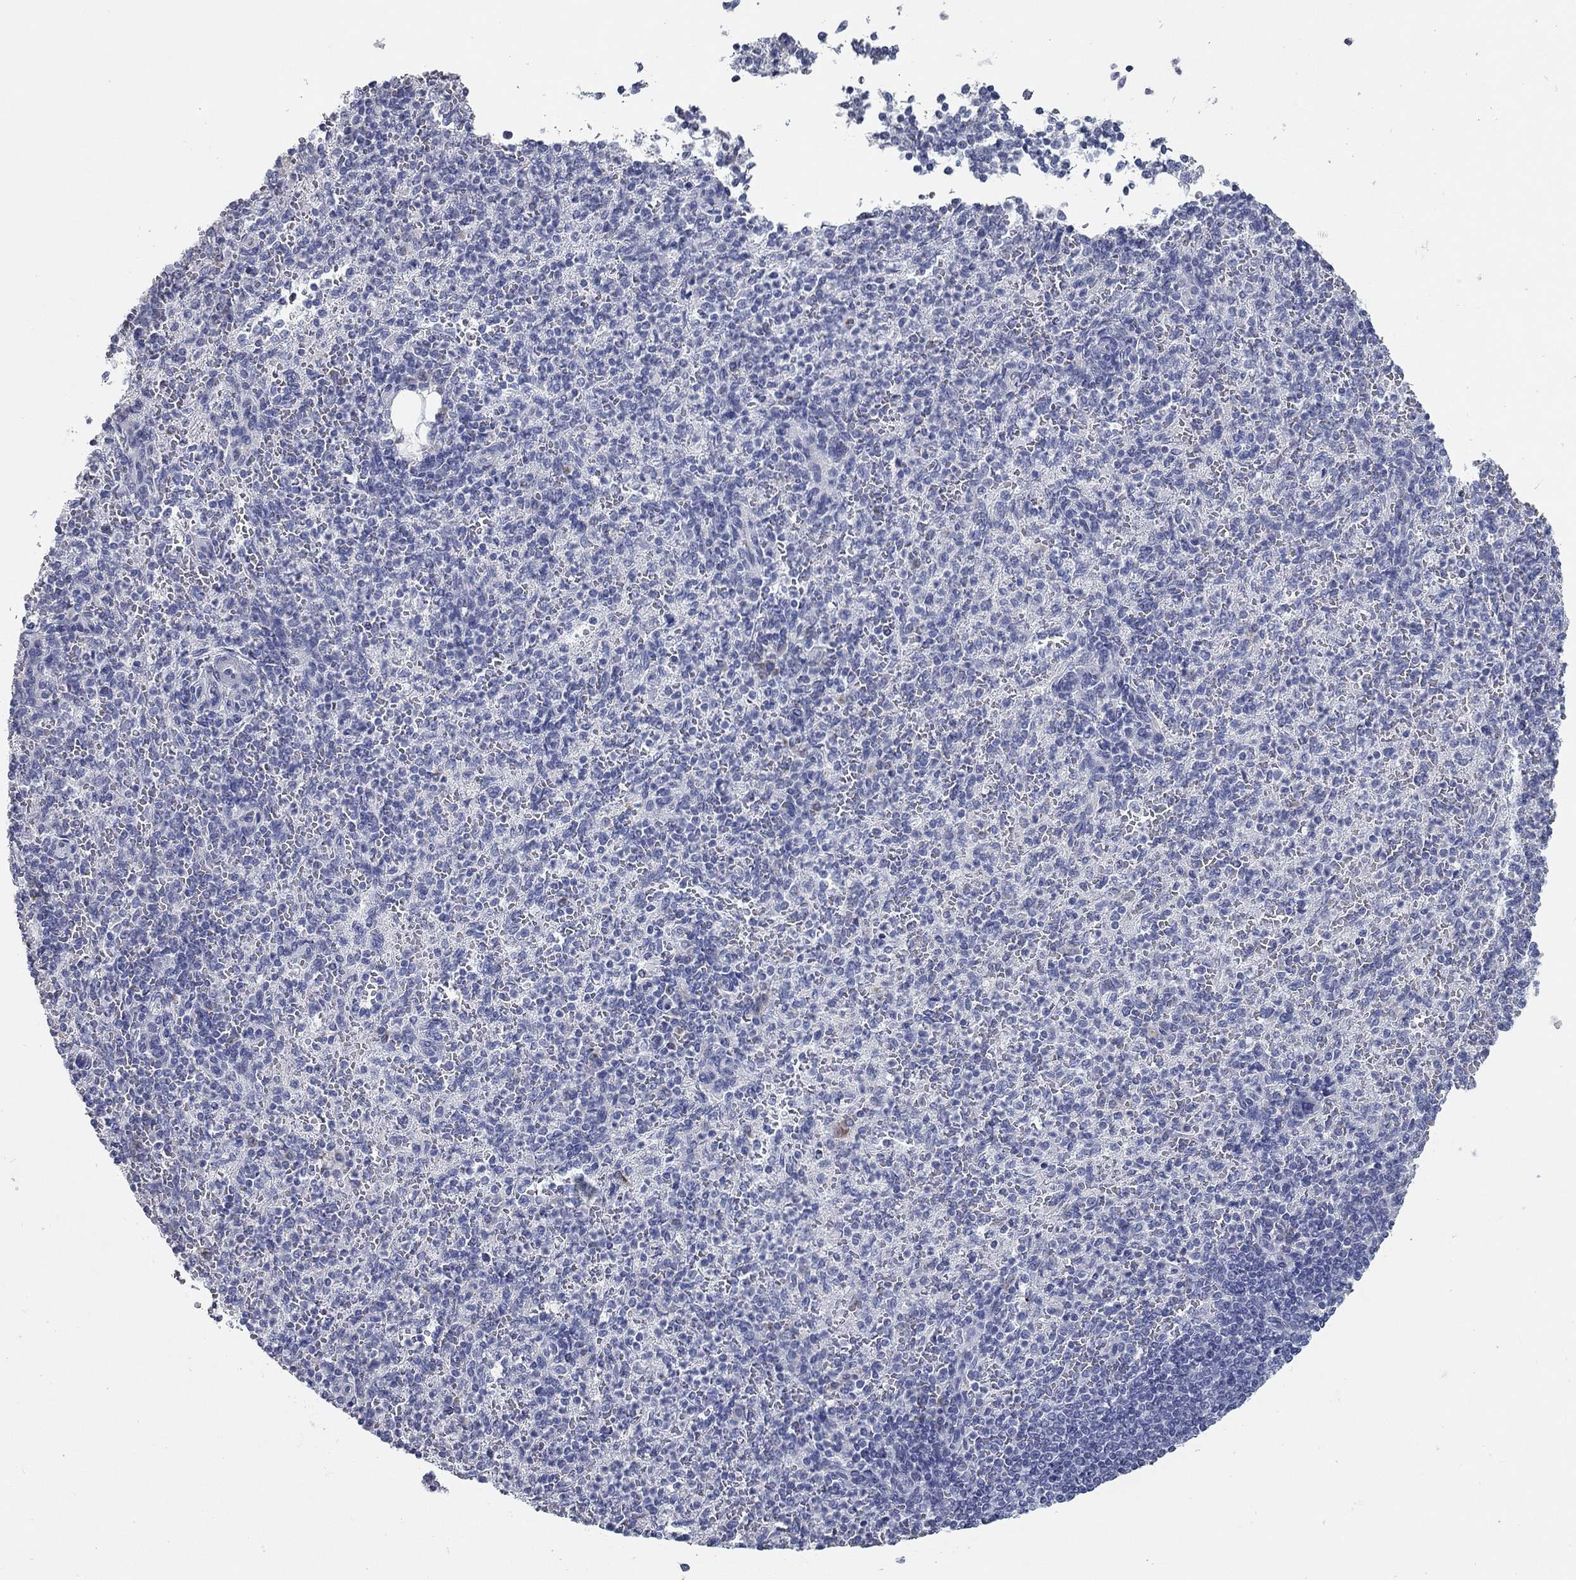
{"staining": {"intensity": "negative", "quantity": "none", "location": "none"}, "tissue": "spleen", "cell_type": "Cells in red pulp", "image_type": "normal", "snomed": [{"axis": "morphology", "description": "Normal tissue, NOS"}, {"axis": "topography", "description": "Spleen"}], "caption": "Cells in red pulp show no significant expression in benign spleen.", "gene": "TAC1", "patient": {"sex": "female", "age": 74}}